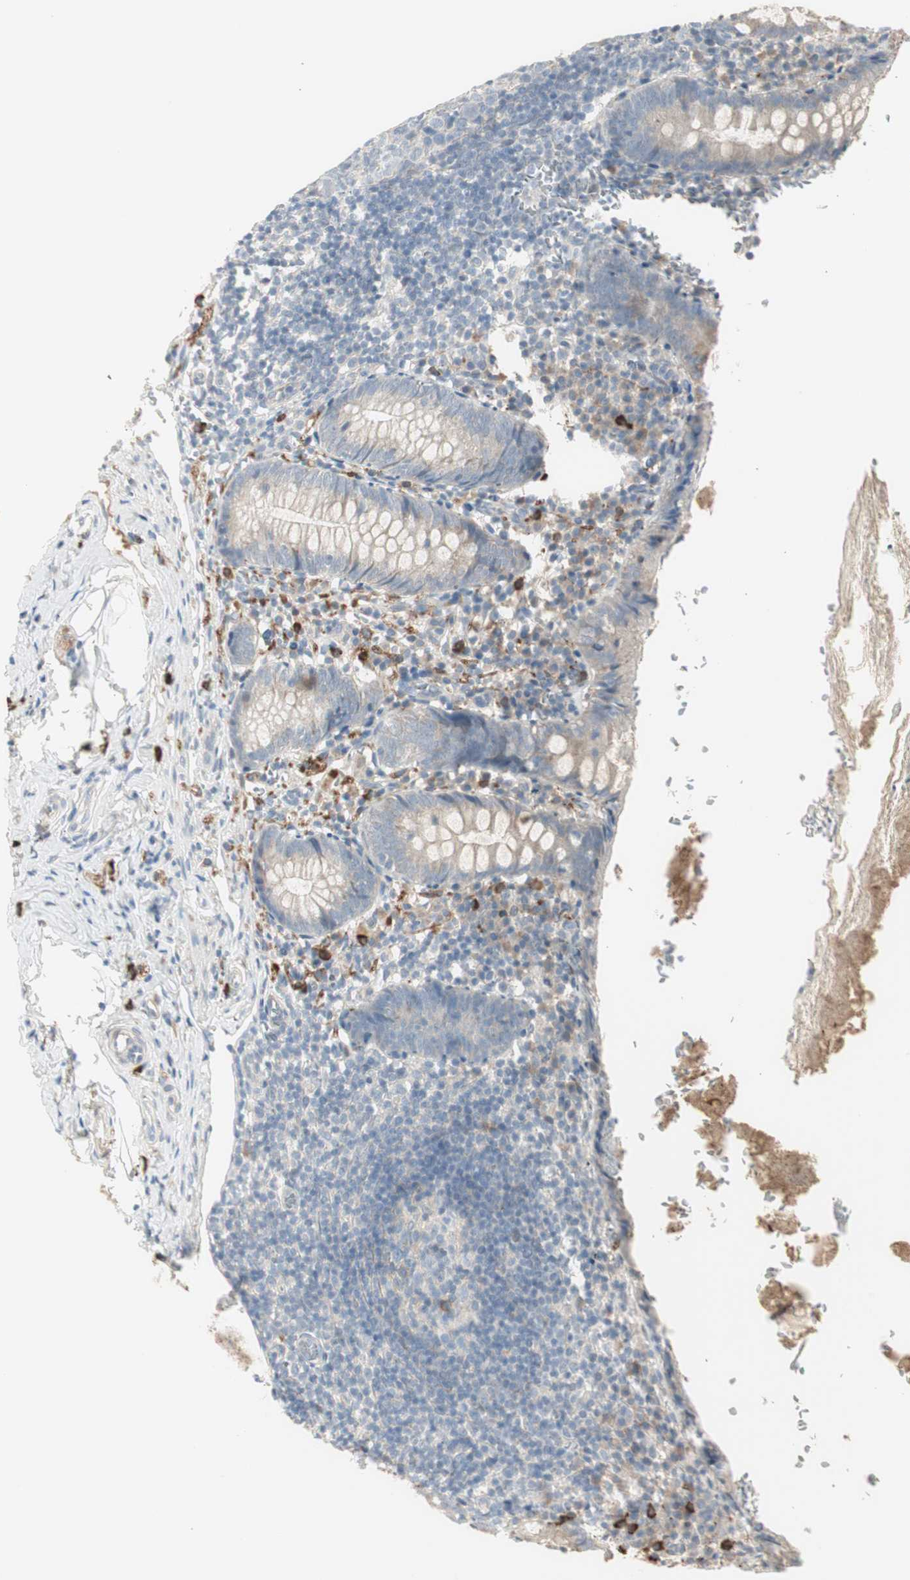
{"staining": {"intensity": "weak", "quantity": ">75%", "location": "cytoplasmic/membranous"}, "tissue": "appendix", "cell_type": "Glandular cells", "image_type": "normal", "snomed": [{"axis": "morphology", "description": "Normal tissue, NOS"}, {"axis": "topography", "description": "Appendix"}], "caption": "Protein expression analysis of unremarkable appendix displays weak cytoplasmic/membranous expression in approximately >75% of glandular cells. The protein of interest is stained brown, and the nuclei are stained in blue (DAB IHC with brightfield microscopy, high magnification).", "gene": "MAPRE3", "patient": {"sex": "female", "age": 10}}